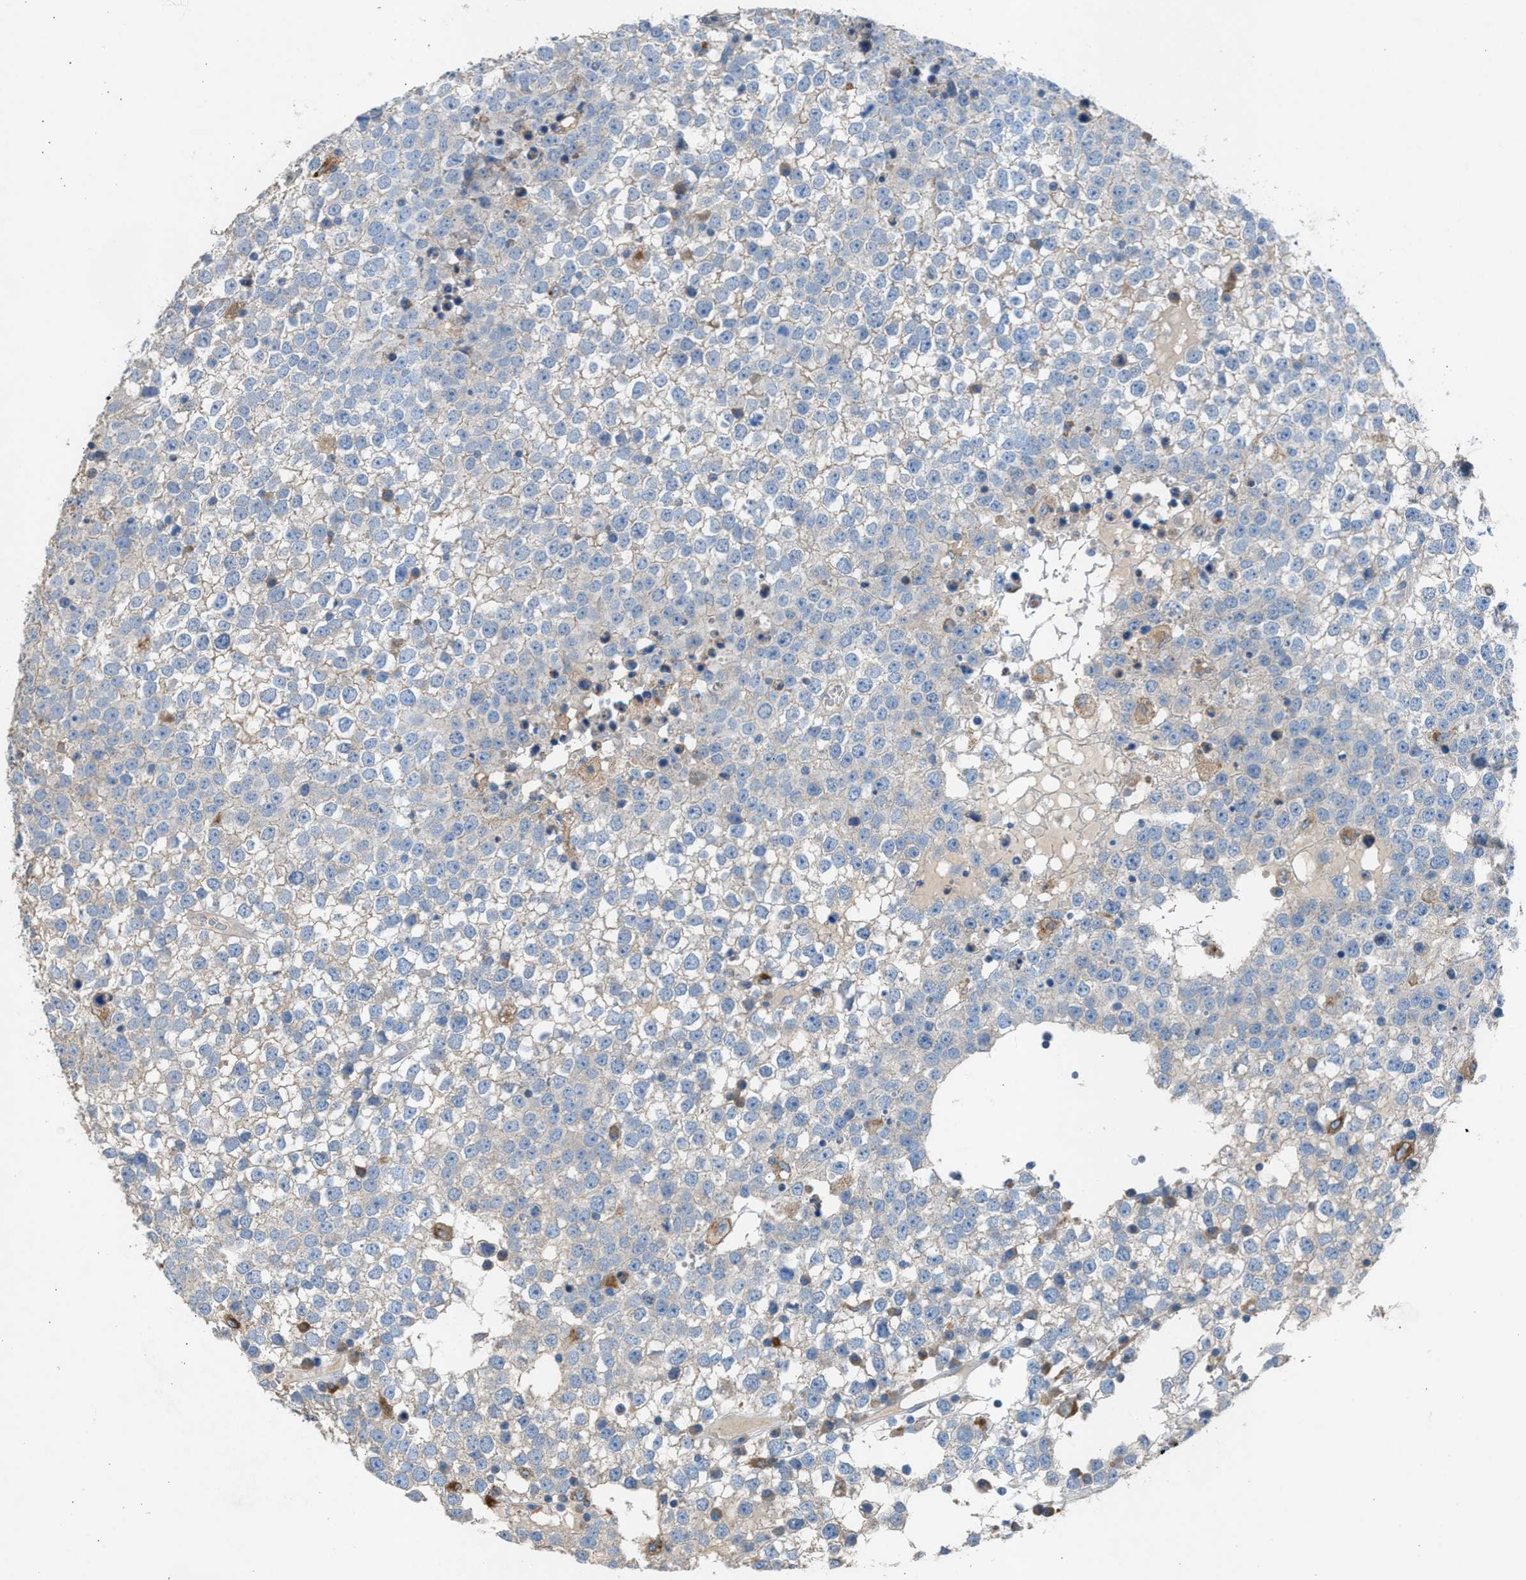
{"staining": {"intensity": "negative", "quantity": "none", "location": "none"}, "tissue": "testis cancer", "cell_type": "Tumor cells", "image_type": "cancer", "snomed": [{"axis": "morphology", "description": "Seminoma, NOS"}, {"axis": "topography", "description": "Testis"}], "caption": "DAB (3,3'-diaminobenzidine) immunohistochemical staining of testis seminoma reveals no significant positivity in tumor cells. (Brightfield microscopy of DAB immunohistochemistry (IHC) at high magnification).", "gene": "AOAH", "patient": {"sex": "male", "age": 65}}